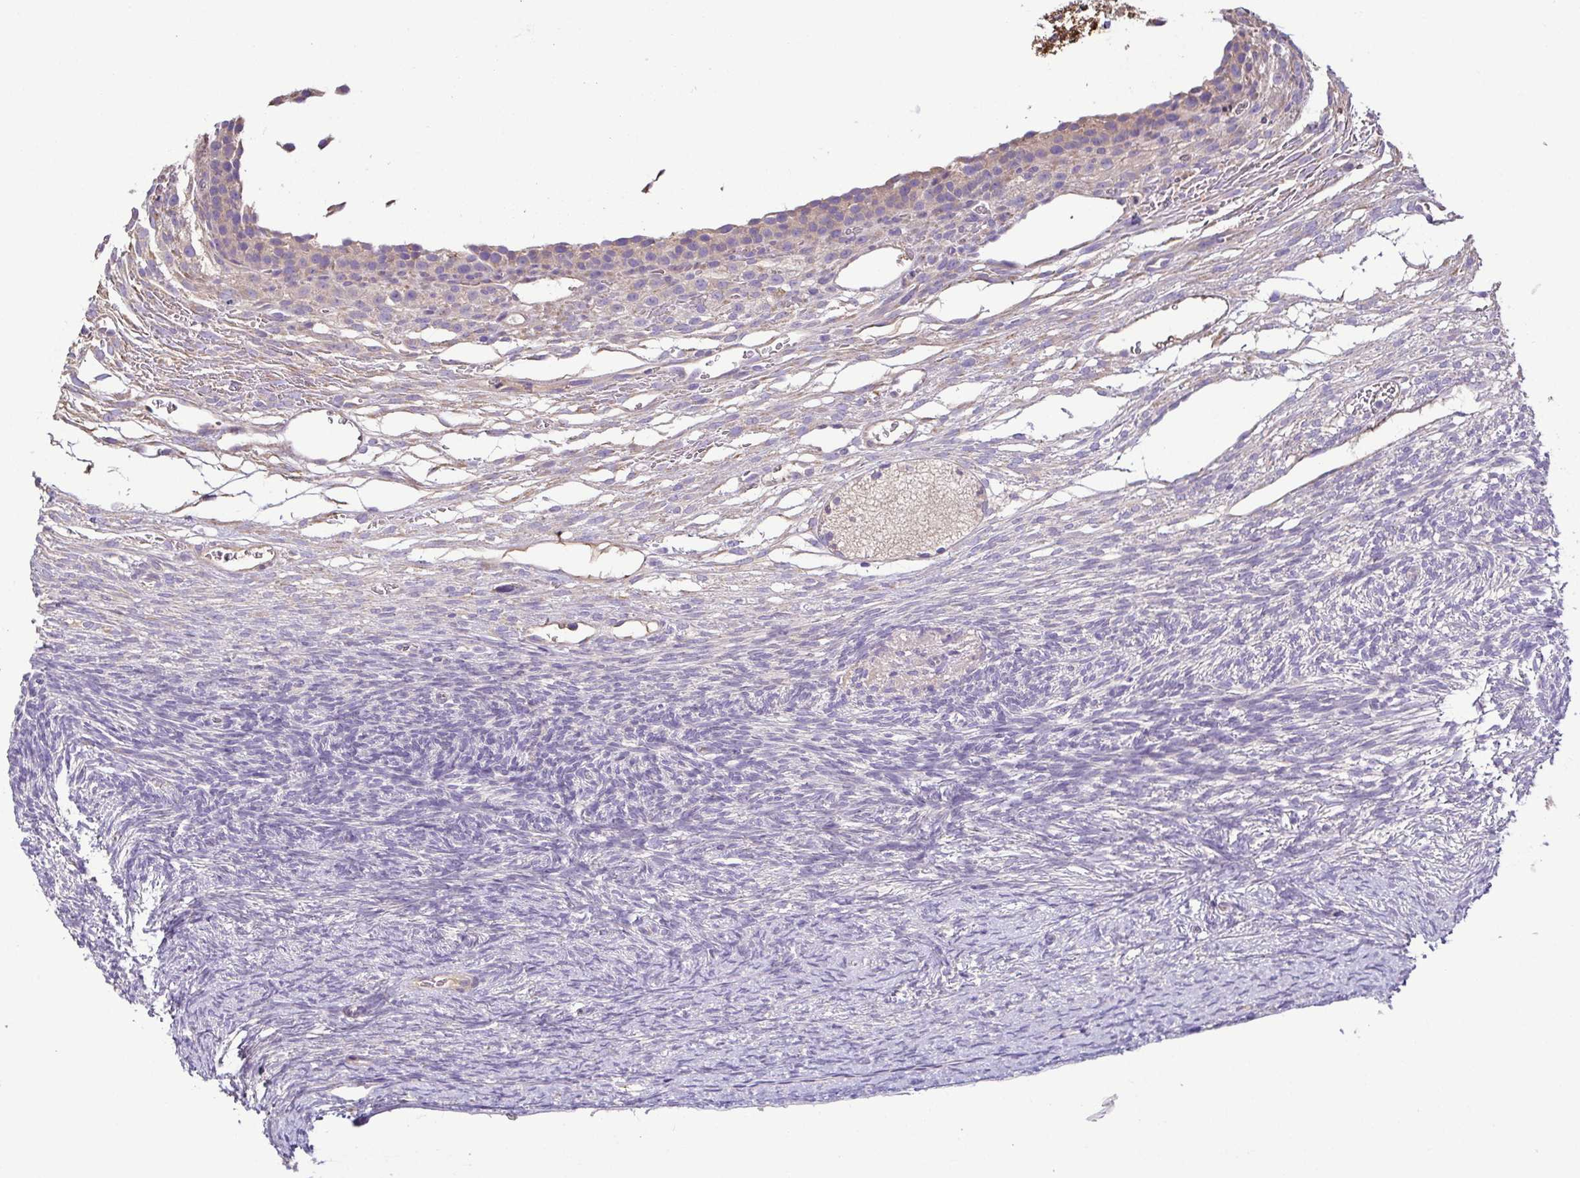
{"staining": {"intensity": "weak", "quantity": ">75%", "location": "cytoplasmic/membranous"}, "tissue": "ovary", "cell_type": "Follicle cells", "image_type": "normal", "snomed": [{"axis": "morphology", "description": "Normal tissue, NOS"}, {"axis": "topography", "description": "Ovary"}], "caption": "Ovary stained with a brown dye displays weak cytoplasmic/membranous positive positivity in about >75% of follicle cells.", "gene": "MYL10", "patient": {"sex": "female", "age": 34}}